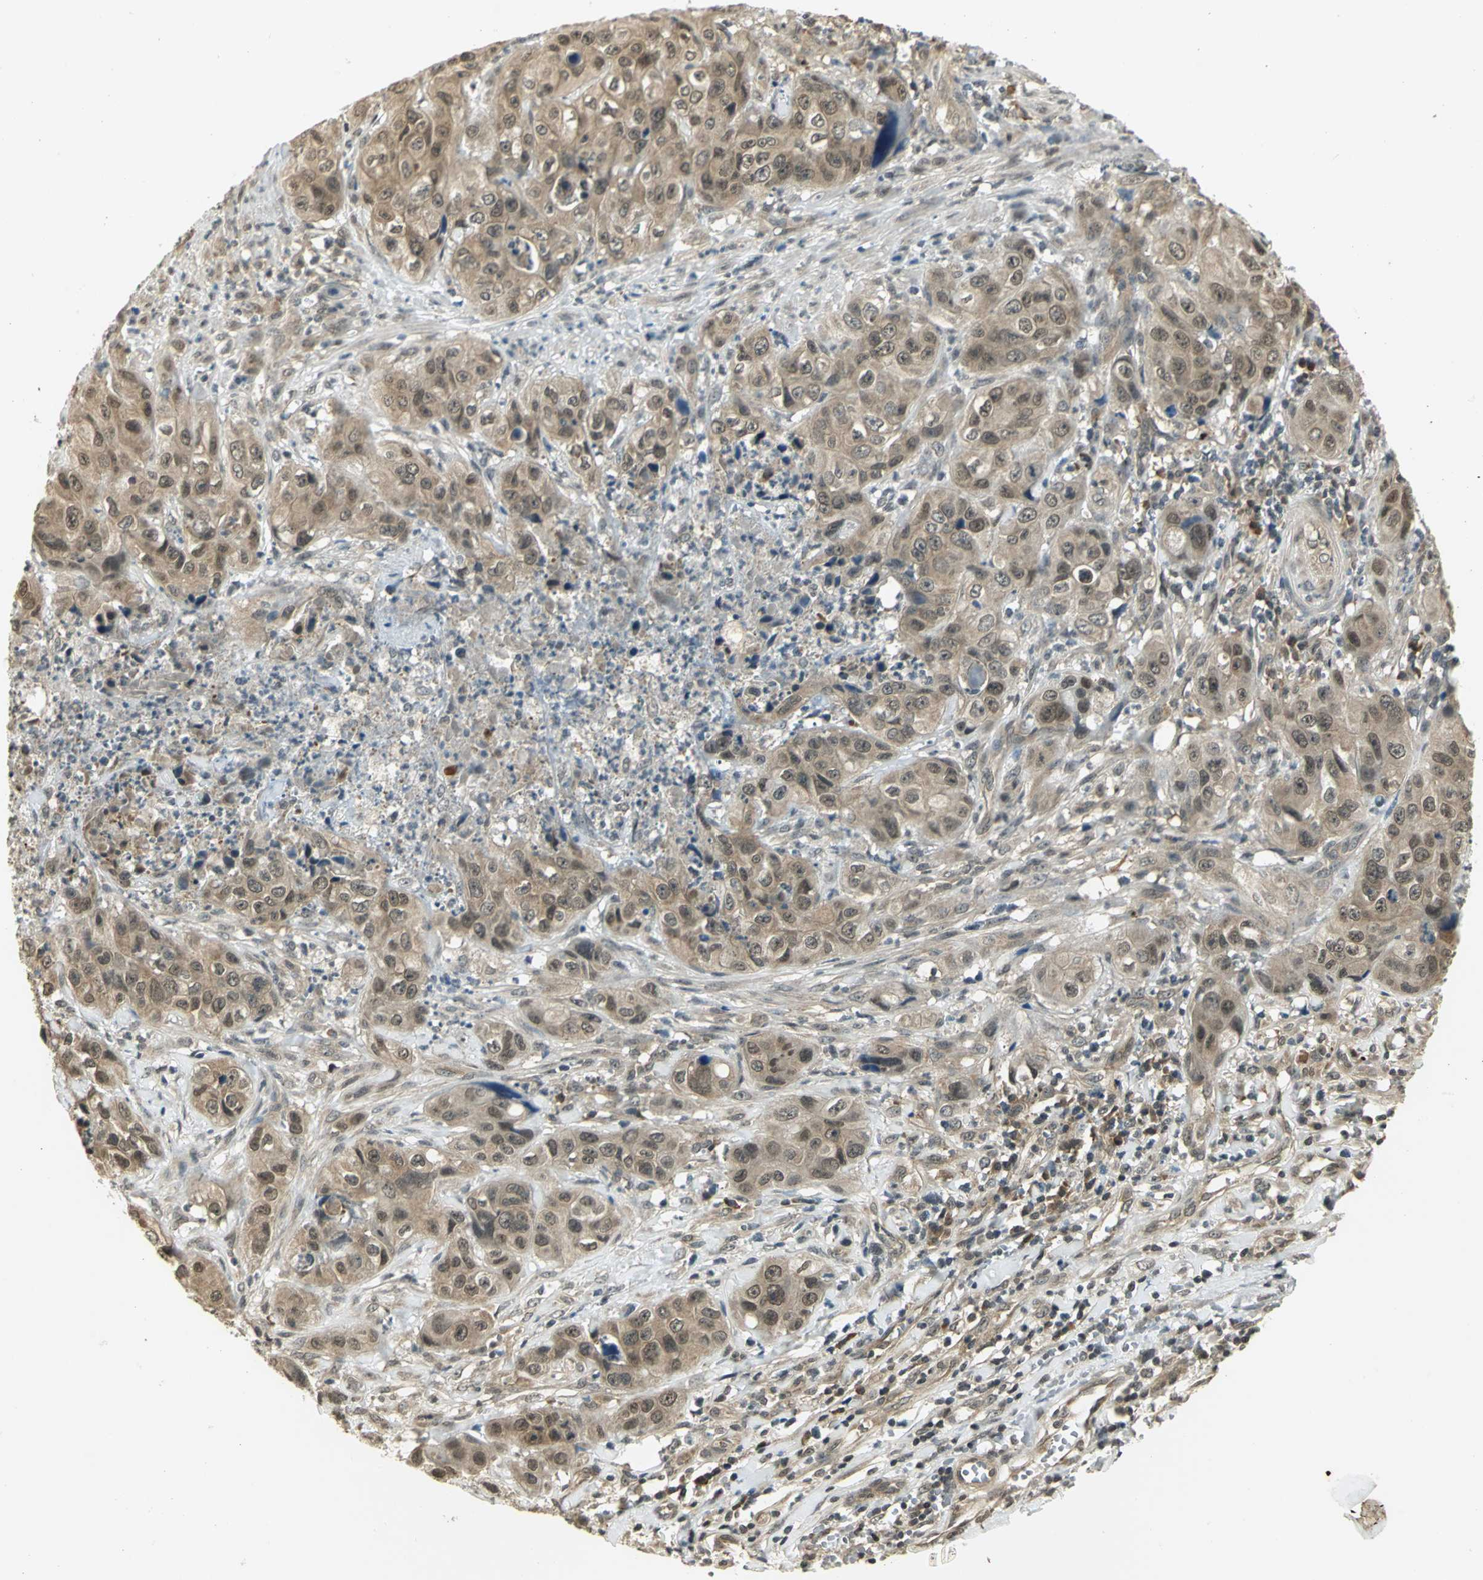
{"staining": {"intensity": "moderate", "quantity": ">75%", "location": "cytoplasmic/membranous"}, "tissue": "liver cancer", "cell_type": "Tumor cells", "image_type": "cancer", "snomed": [{"axis": "morphology", "description": "Cholangiocarcinoma"}, {"axis": "topography", "description": "Liver"}], "caption": "This image displays immunohistochemistry staining of human liver cancer, with medium moderate cytoplasmic/membranous staining in approximately >75% of tumor cells.", "gene": "CDC34", "patient": {"sex": "female", "age": 61}}